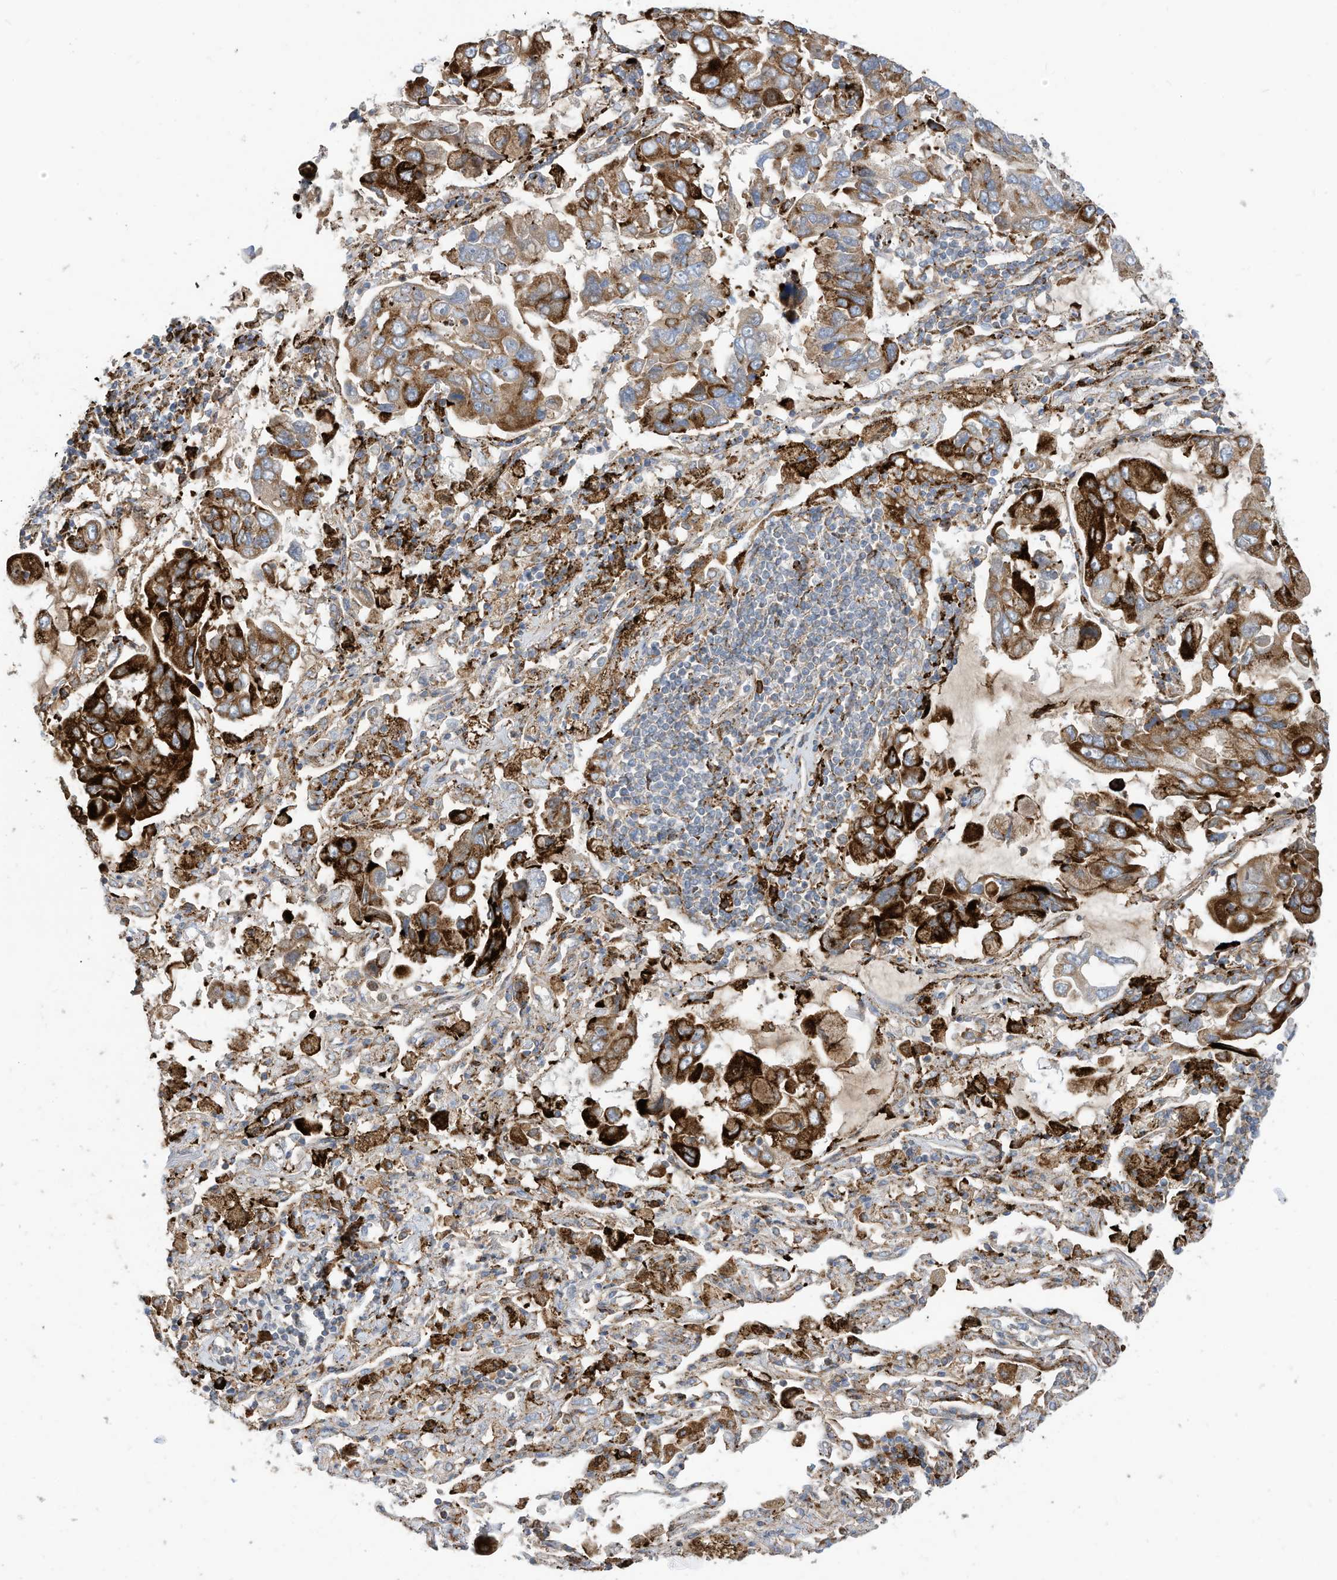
{"staining": {"intensity": "strong", "quantity": ">75%", "location": "cytoplasmic/membranous"}, "tissue": "lung cancer", "cell_type": "Tumor cells", "image_type": "cancer", "snomed": [{"axis": "morphology", "description": "Adenocarcinoma, NOS"}, {"axis": "topography", "description": "Lung"}], "caption": "Lung adenocarcinoma stained with a protein marker displays strong staining in tumor cells.", "gene": "TRNAU1AP", "patient": {"sex": "male", "age": 64}}